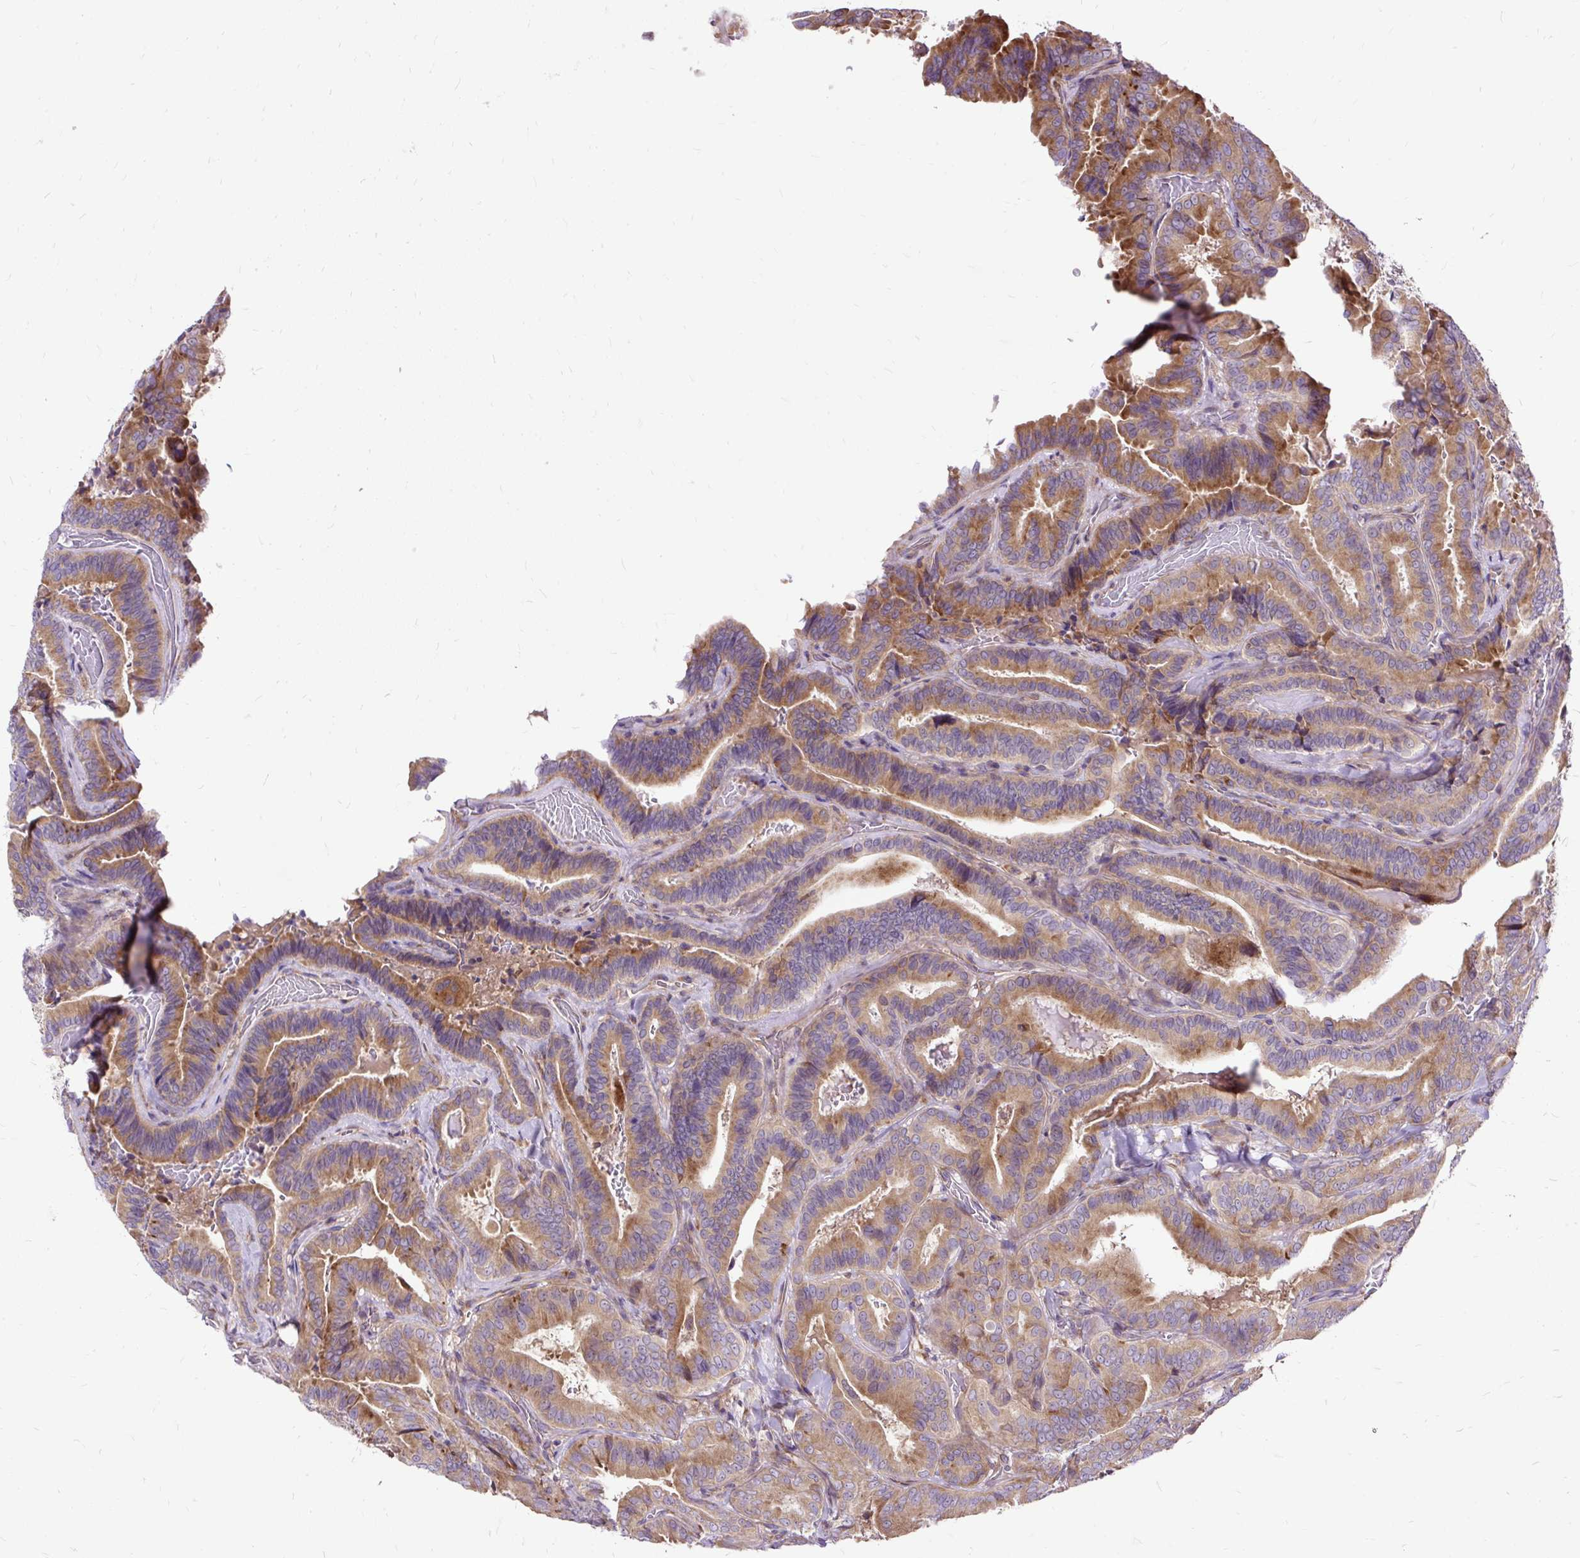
{"staining": {"intensity": "moderate", "quantity": ">75%", "location": "cytoplasmic/membranous"}, "tissue": "thyroid cancer", "cell_type": "Tumor cells", "image_type": "cancer", "snomed": [{"axis": "morphology", "description": "Papillary adenocarcinoma, NOS"}, {"axis": "topography", "description": "Thyroid gland"}], "caption": "This histopathology image shows immunohistochemistry (IHC) staining of human thyroid papillary adenocarcinoma, with medium moderate cytoplasmic/membranous staining in approximately >75% of tumor cells.", "gene": "RPS5", "patient": {"sex": "male", "age": 61}}